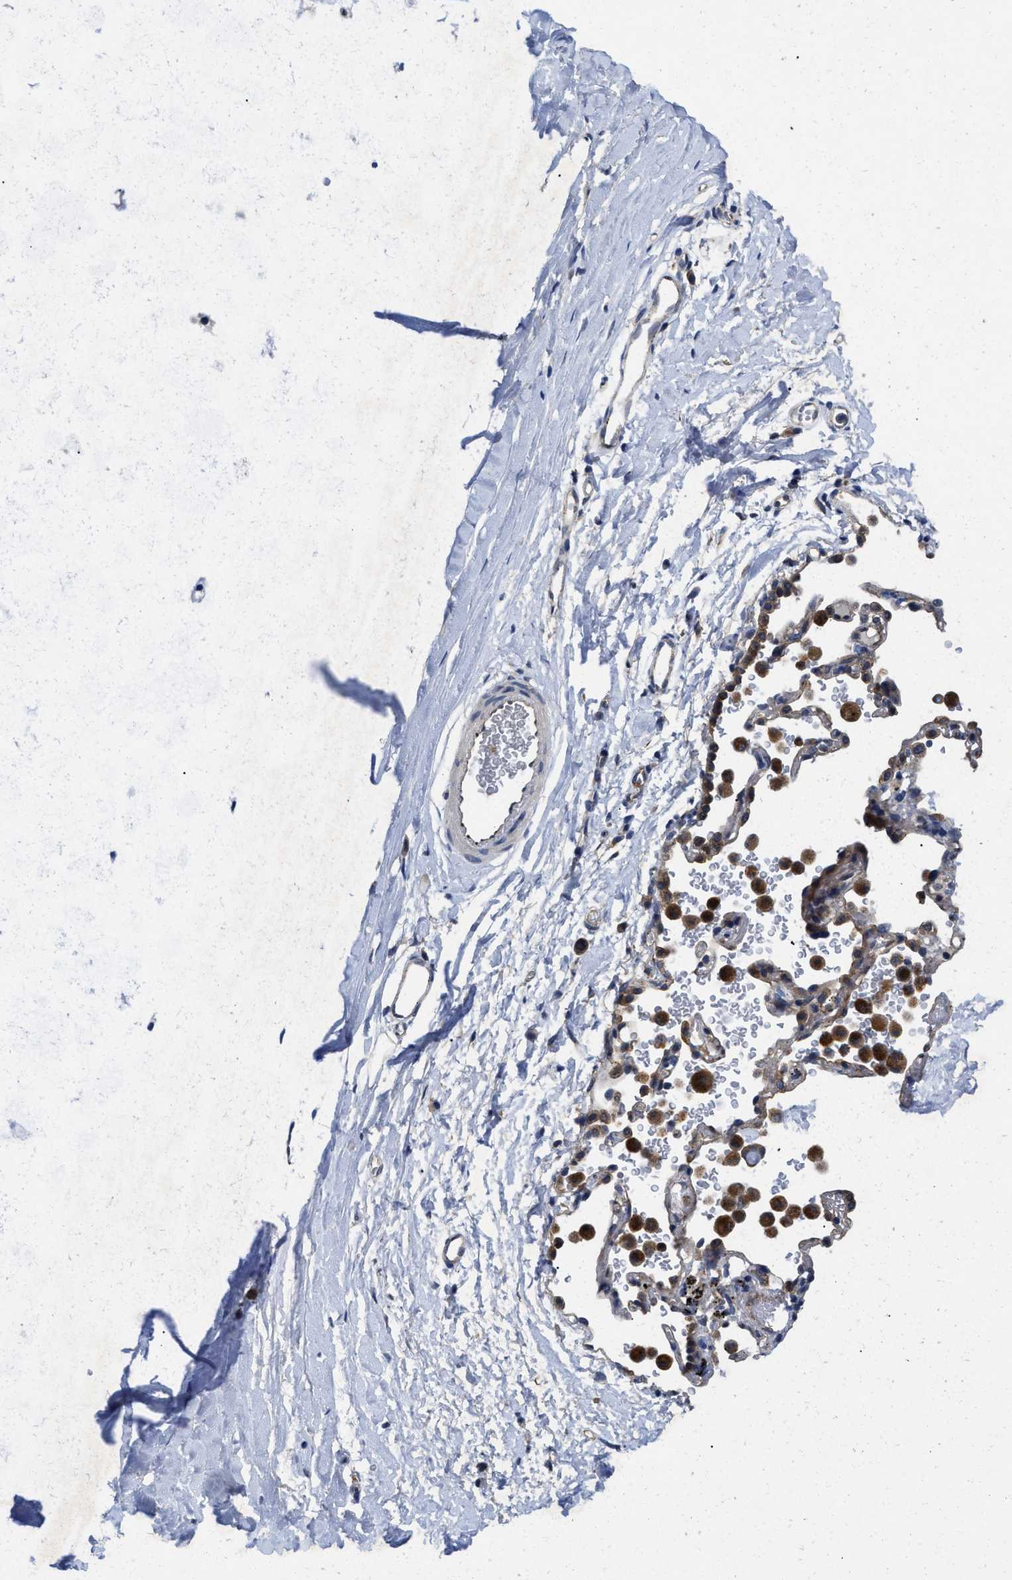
{"staining": {"intensity": "weak", "quantity": ">75%", "location": "cytoplasmic/membranous"}, "tissue": "adipose tissue", "cell_type": "Adipocytes", "image_type": "normal", "snomed": [{"axis": "morphology", "description": "Normal tissue, NOS"}, {"axis": "topography", "description": "Cartilage tissue"}, {"axis": "topography", "description": "Bronchus"}], "caption": "High-magnification brightfield microscopy of unremarkable adipose tissue stained with DAB (brown) and counterstained with hematoxylin (blue). adipocytes exhibit weak cytoplasmic/membranous positivity is seen in approximately>75% of cells.", "gene": "PKD2", "patient": {"sex": "female", "age": 53}}